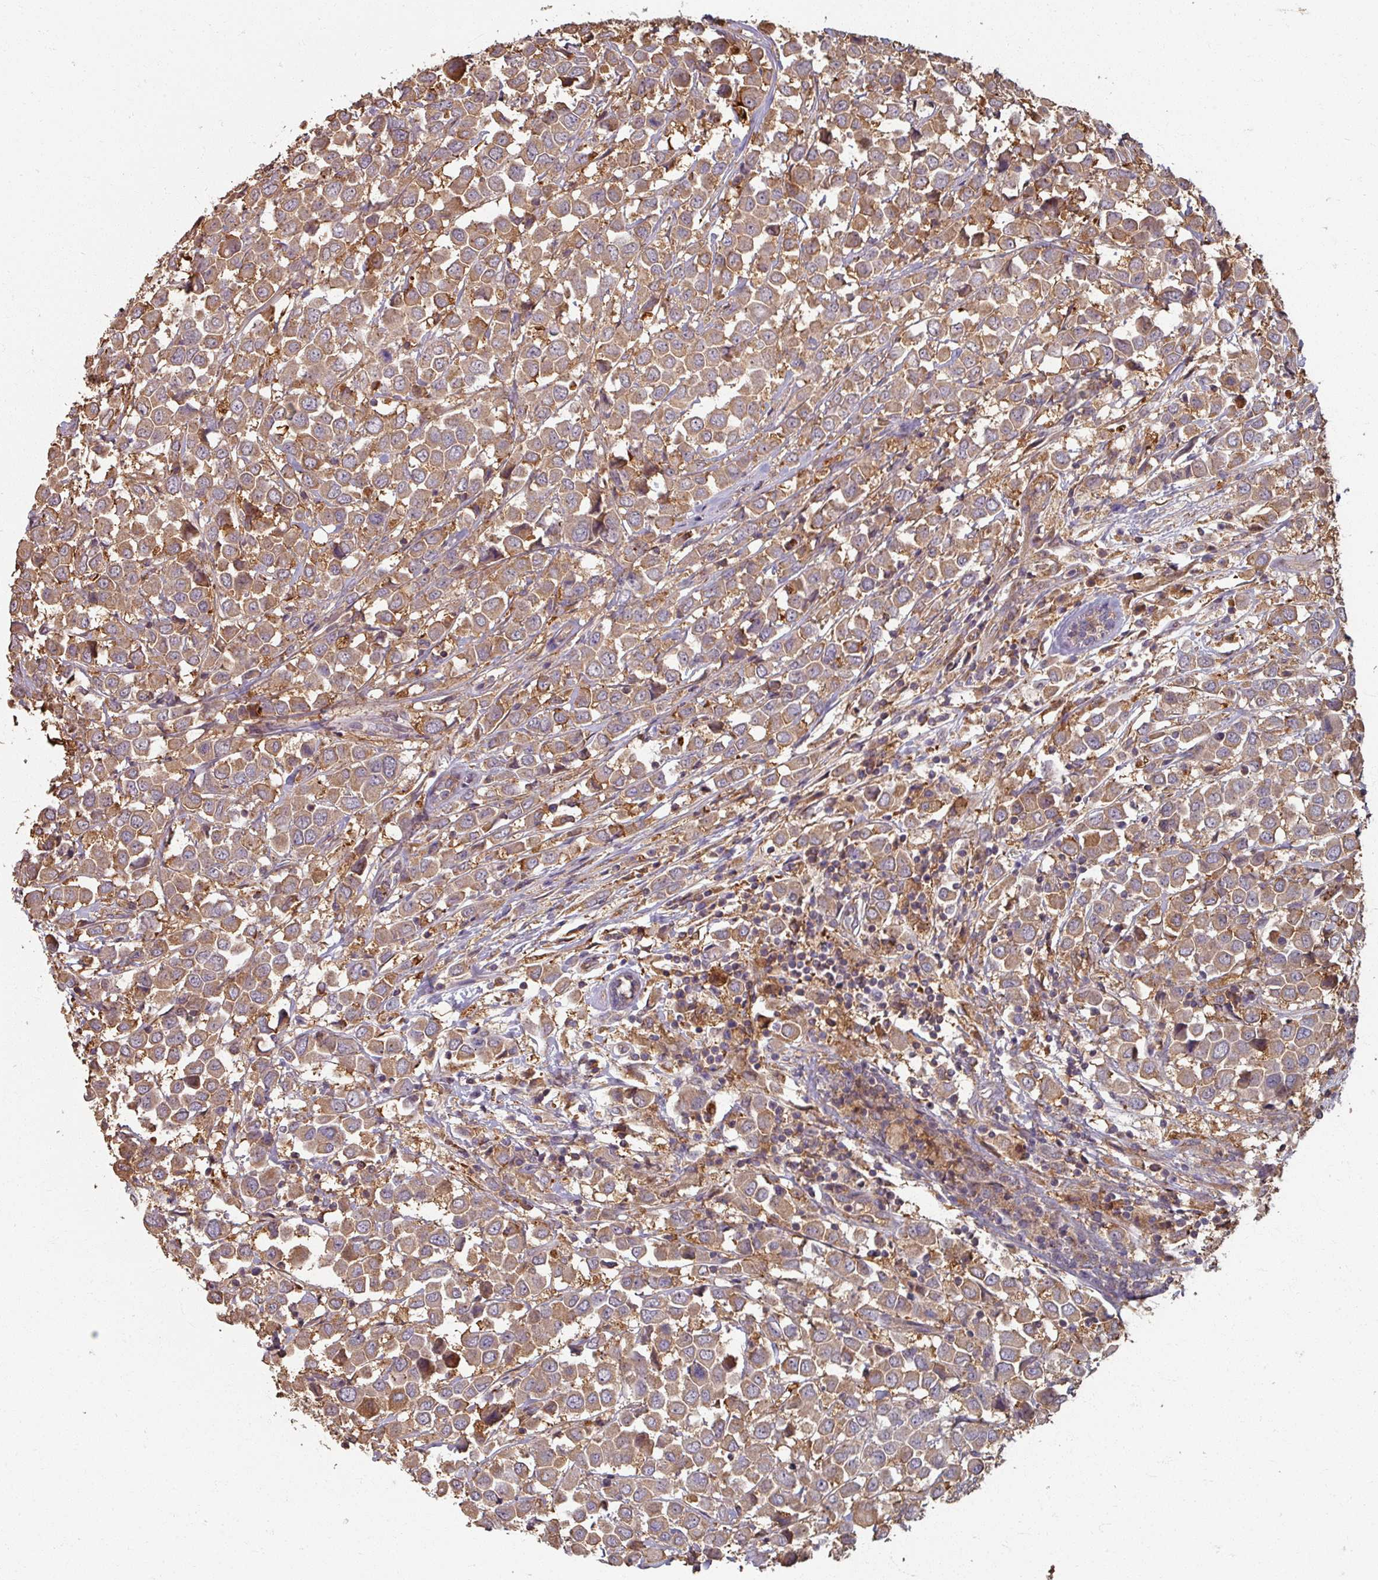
{"staining": {"intensity": "moderate", "quantity": ">75%", "location": "cytoplasmic/membranous"}, "tissue": "breast cancer", "cell_type": "Tumor cells", "image_type": "cancer", "snomed": [{"axis": "morphology", "description": "Duct carcinoma"}, {"axis": "topography", "description": "Breast"}], "caption": "The immunohistochemical stain shows moderate cytoplasmic/membranous staining in tumor cells of intraductal carcinoma (breast) tissue. (DAB IHC with brightfield microscopy, high magnification).", "gene": "CCDC68", "patient": {"sex": "female", "age": 61}}